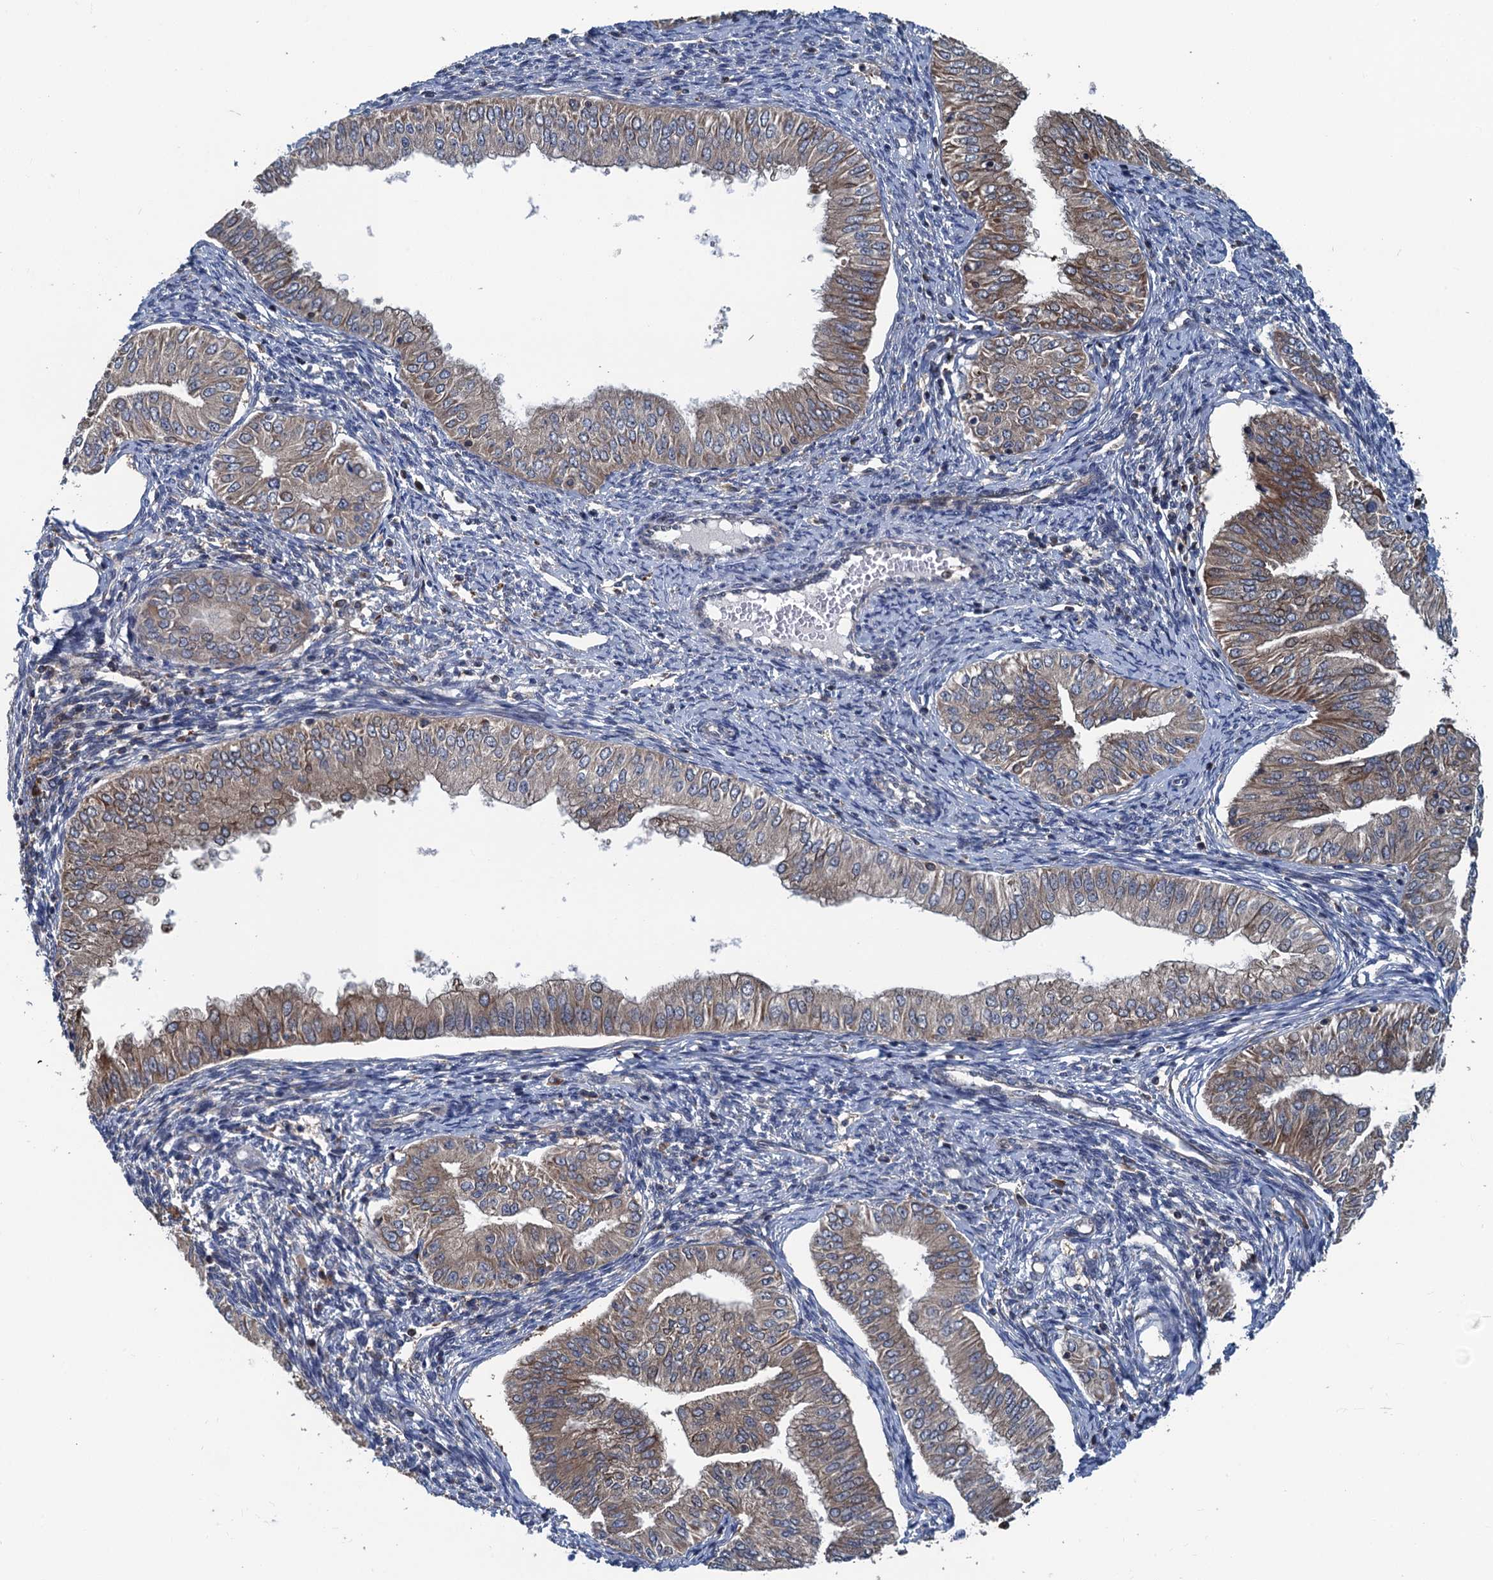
{"staining": {"intensity": "weak", "quantity": ">75%", "location": "cytoplasmic/membranous"}, "tissue": "endometrial cancer", "cell_type": "Tumor cells", "image_type": "cancer", "snomed": [{"axis": "morphology", "description": "Normal tissue, NOS"}, {"axis": "morphology", "description": "Adenocarcinoma, NOS"}, {"axis": "topography", "description": "Endometrium"}], "caption": "Endometrial cancer (adenocarcinoma) stained for a protein shows weak cytoplasmic/membranous positivity in tumor cells.", "gene": "CNTN5", "patient": {"sex": "female", "age": 53}}